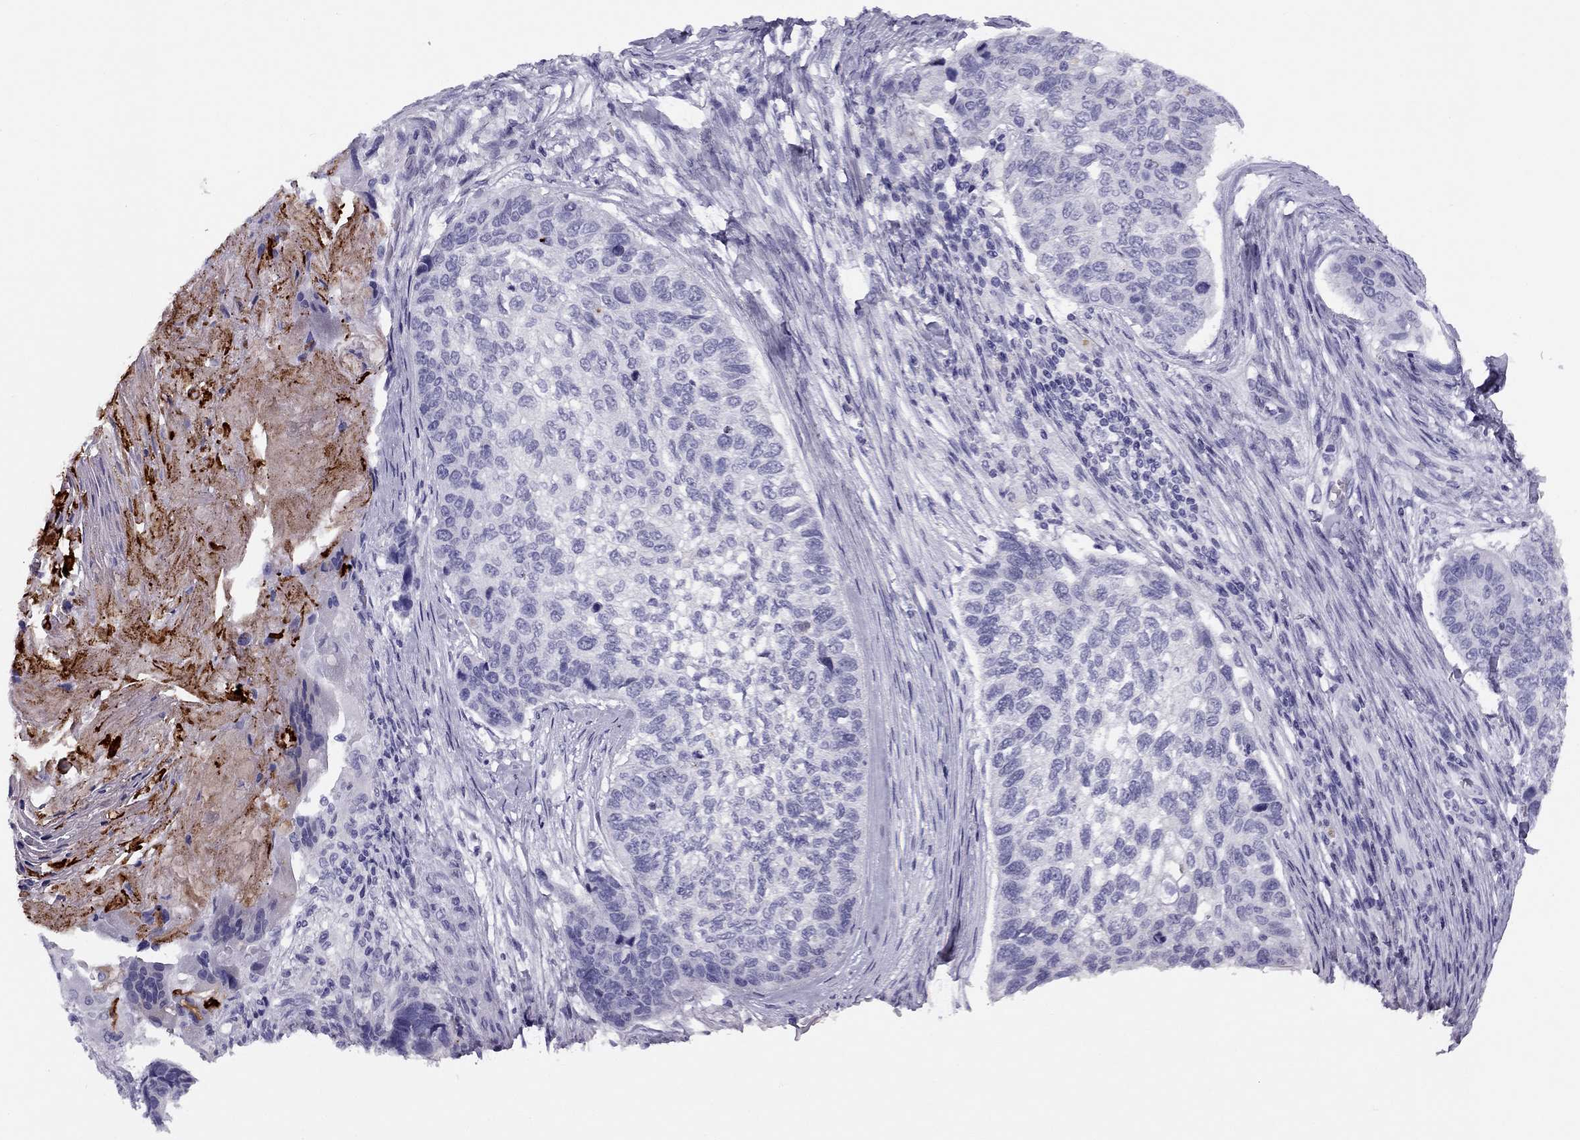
{"staining": {"intensity": "negative", "quantity": "none", "location": "none"}, "tissue": "lung cancer", "cell_type": "Tumor cells", "image_type": "cancer", "snomed": [{"axis": "morphology", "description": "Squamous cell carcinoma, NOS"}, {"axis": "topography", "description": "Lung"}], "caption": "DAB immunohistochemical staining of human lung cancer demonstrates no significant staining in tumor cells.", "gene": "MC5R", "patient": {"sex": "male", "age": 69}}